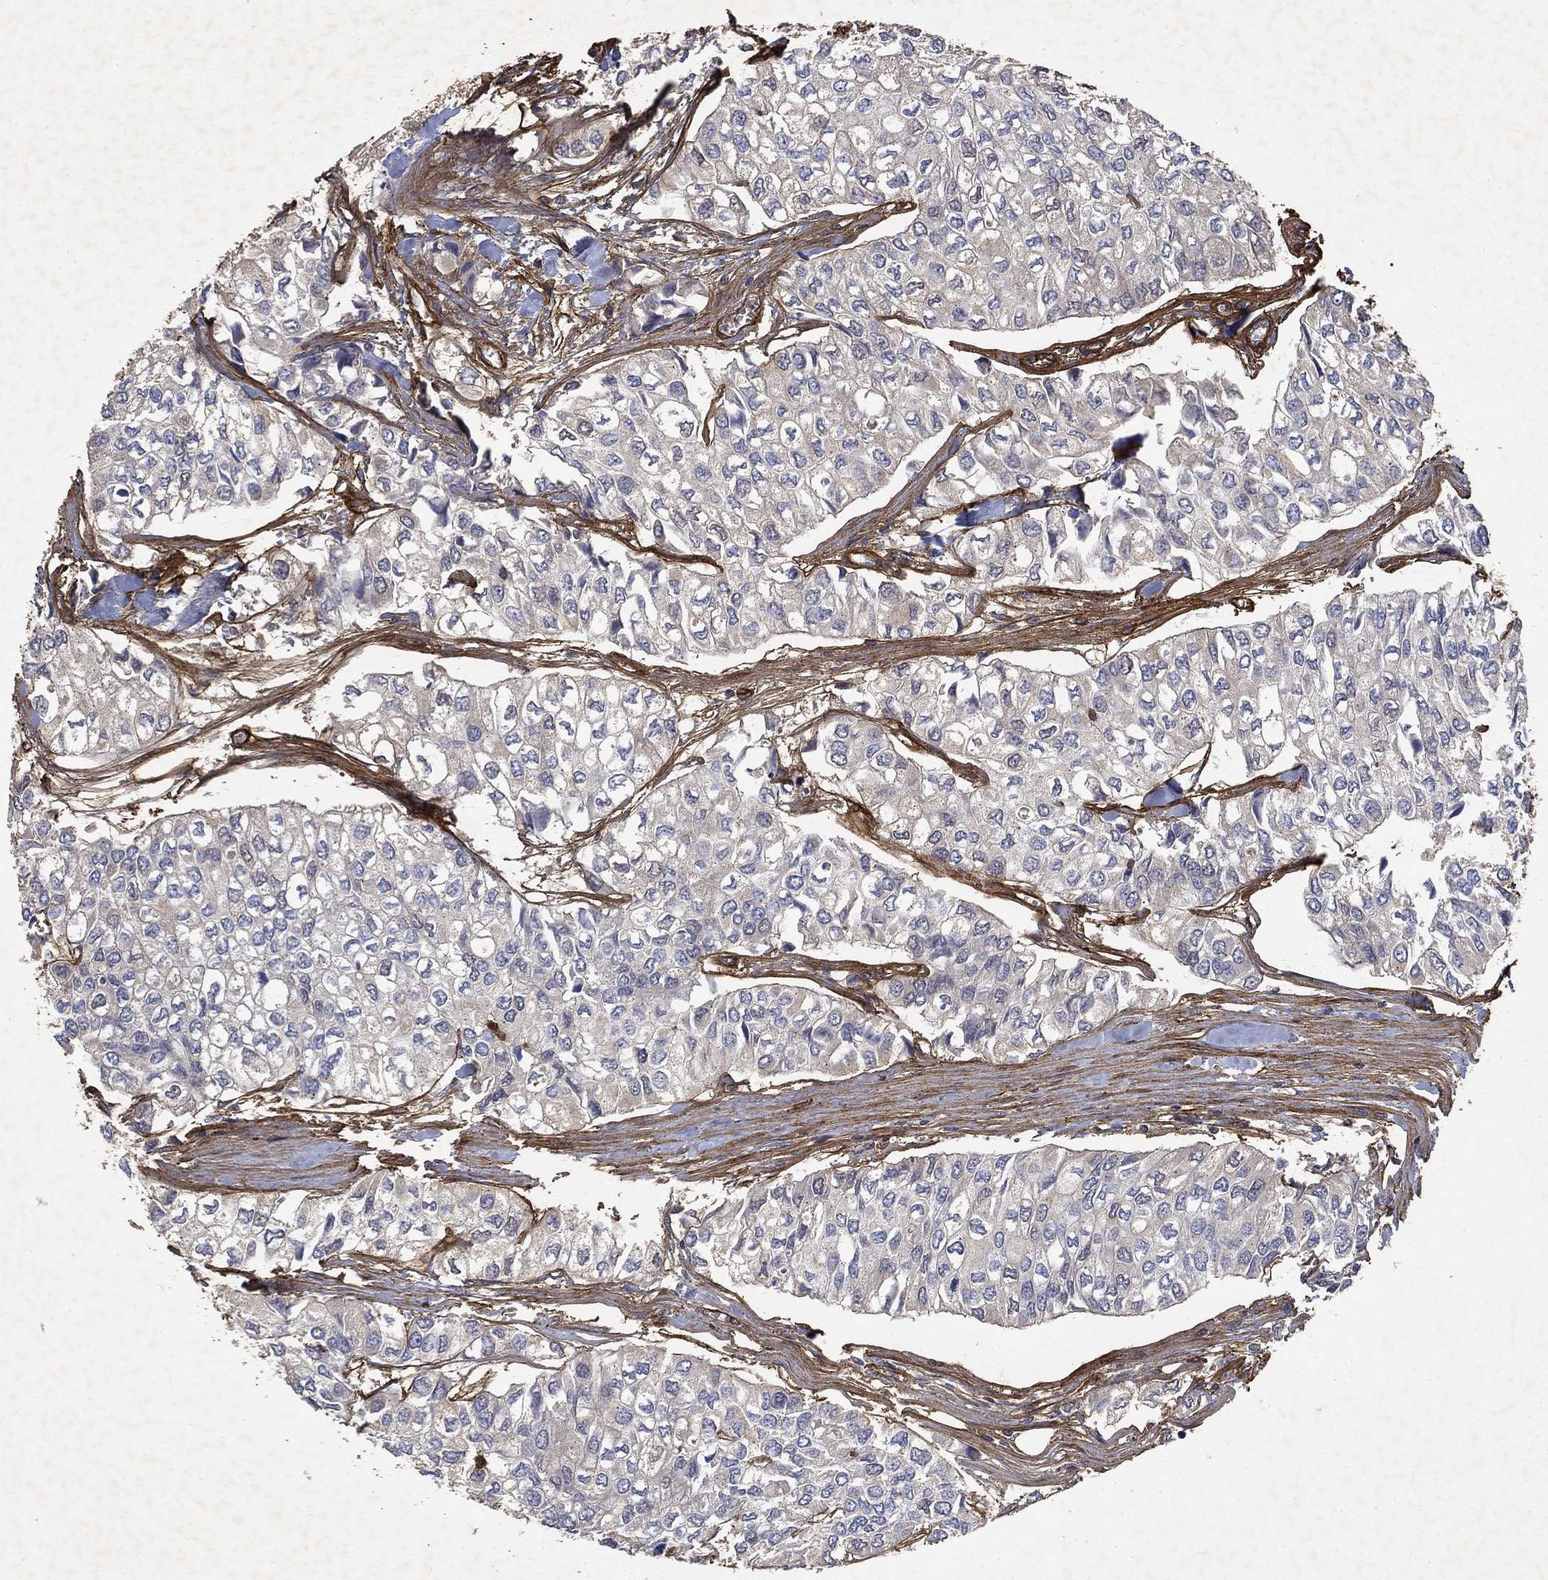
{"staining": {"intensity": "negative", "quantity": "none", "location": "none"}, "tissue": "urothelial cancer", "cell_type": "Tumor cells", "image_type": "cancer", "snomed": [{"axis": "morphology", "description": "Urothelial carcinoma, High grade"}, {"axis": "topography", "description": "Urinary bladder"}], "caption": "IHC histopathology image of urothelial cancer stained for a protein (brown), which shows no staining in tumor cells. (Stains: DAB IHC with hematoxylin counter stain, Microscopy: brightfield microscopy at high magnification).", "gene": "COL4A2", "patient": {"sex": "male", "age": 73}}